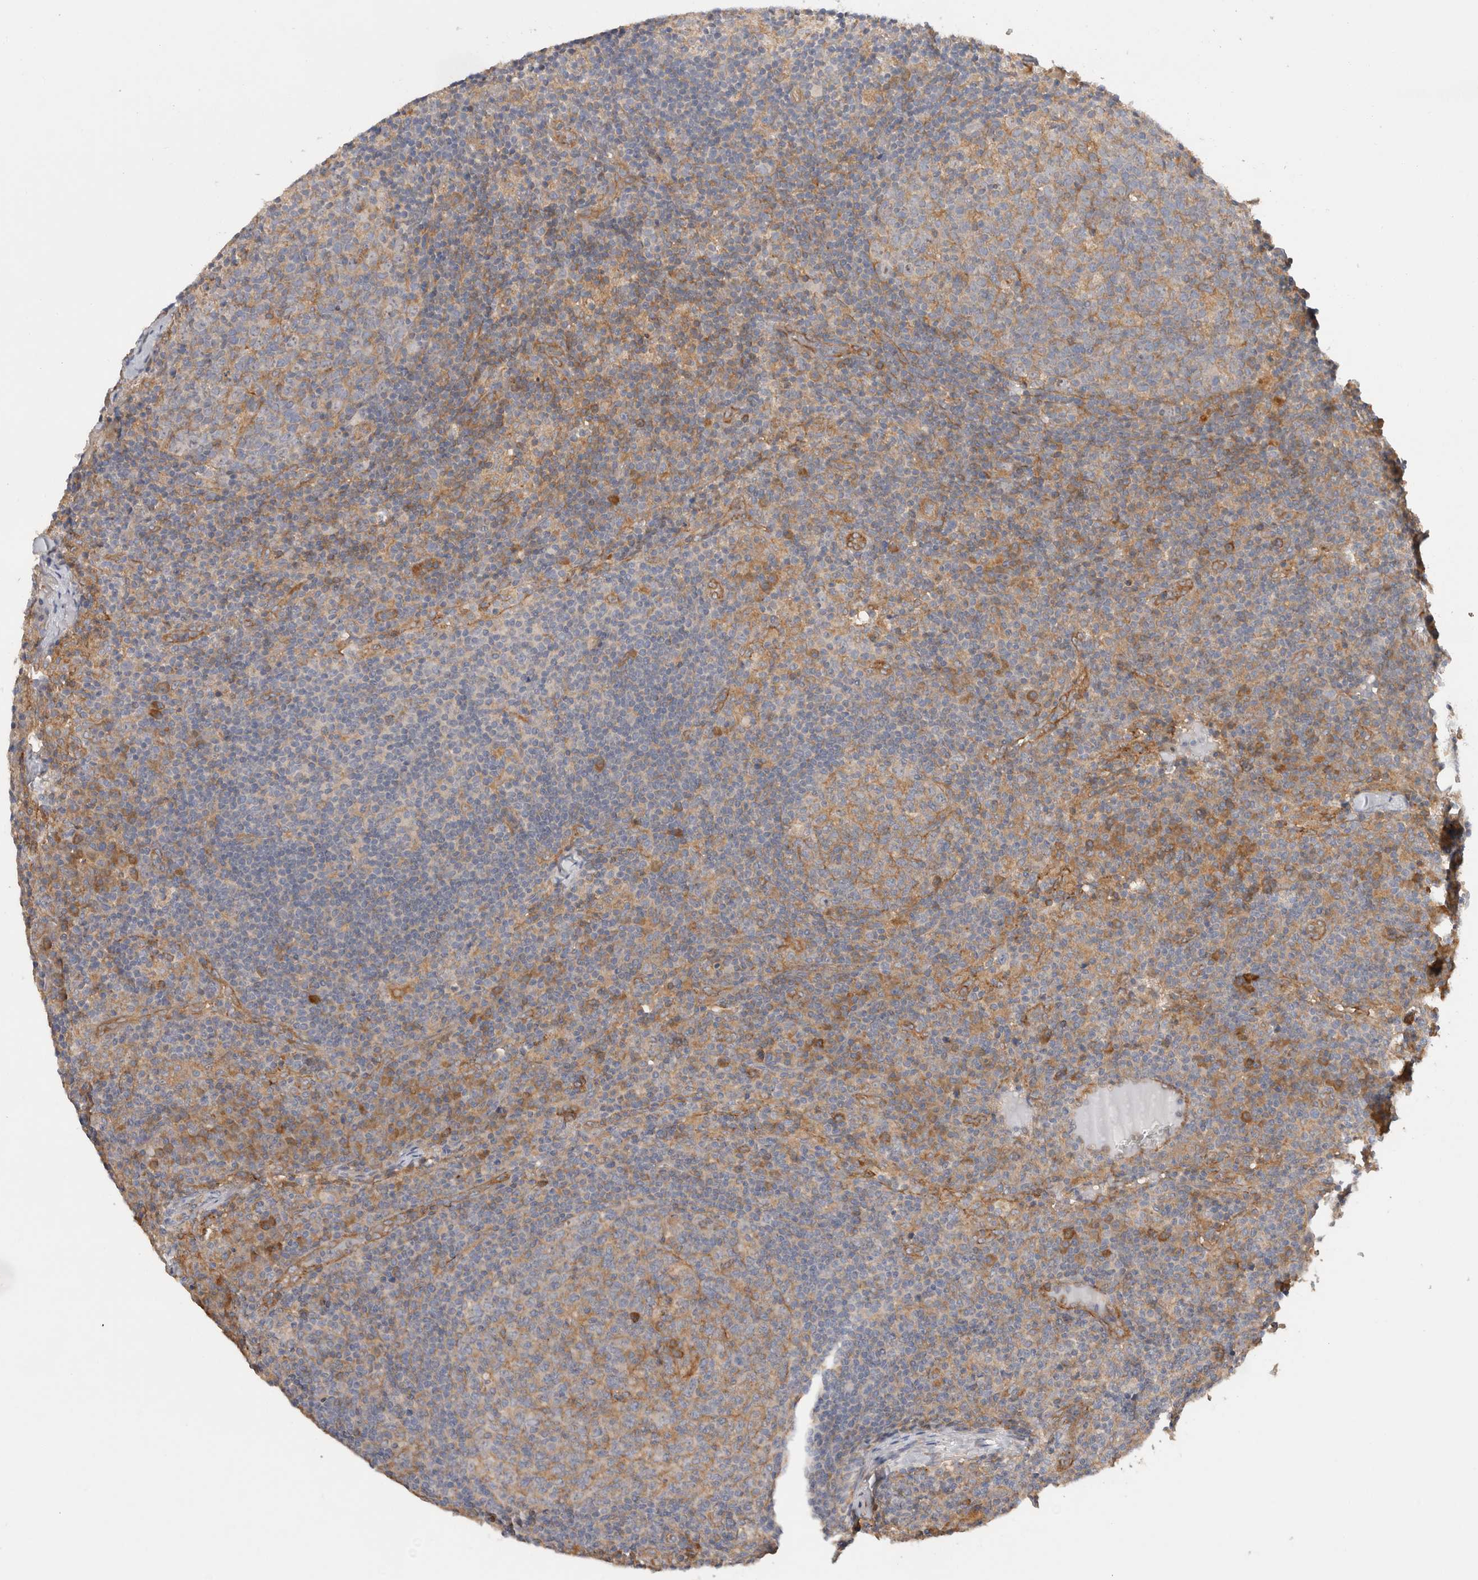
{"staining": {"intensity": "moderate", "quantity": ">75%", "location": "cytoplasmic/membranous"}, "tissue": "lymph node", "cell_type": "Germinal center cells", "image_type": "normal", "snomed": [{"axis": "morphology", "description": "Normal tissue, NOS"}, {"axis": "morphology", "description": "Inflammation, NOS"}, {"axis": "topography", "description": "Lymph node"}], "caption": "The image shows a brown stain indicating the presence of a protein in the cytoplasmic/membranous of germinal center cells in lymph node.", "gene": "C8orf44", "patient": {"sex": "male", "age": 55}}